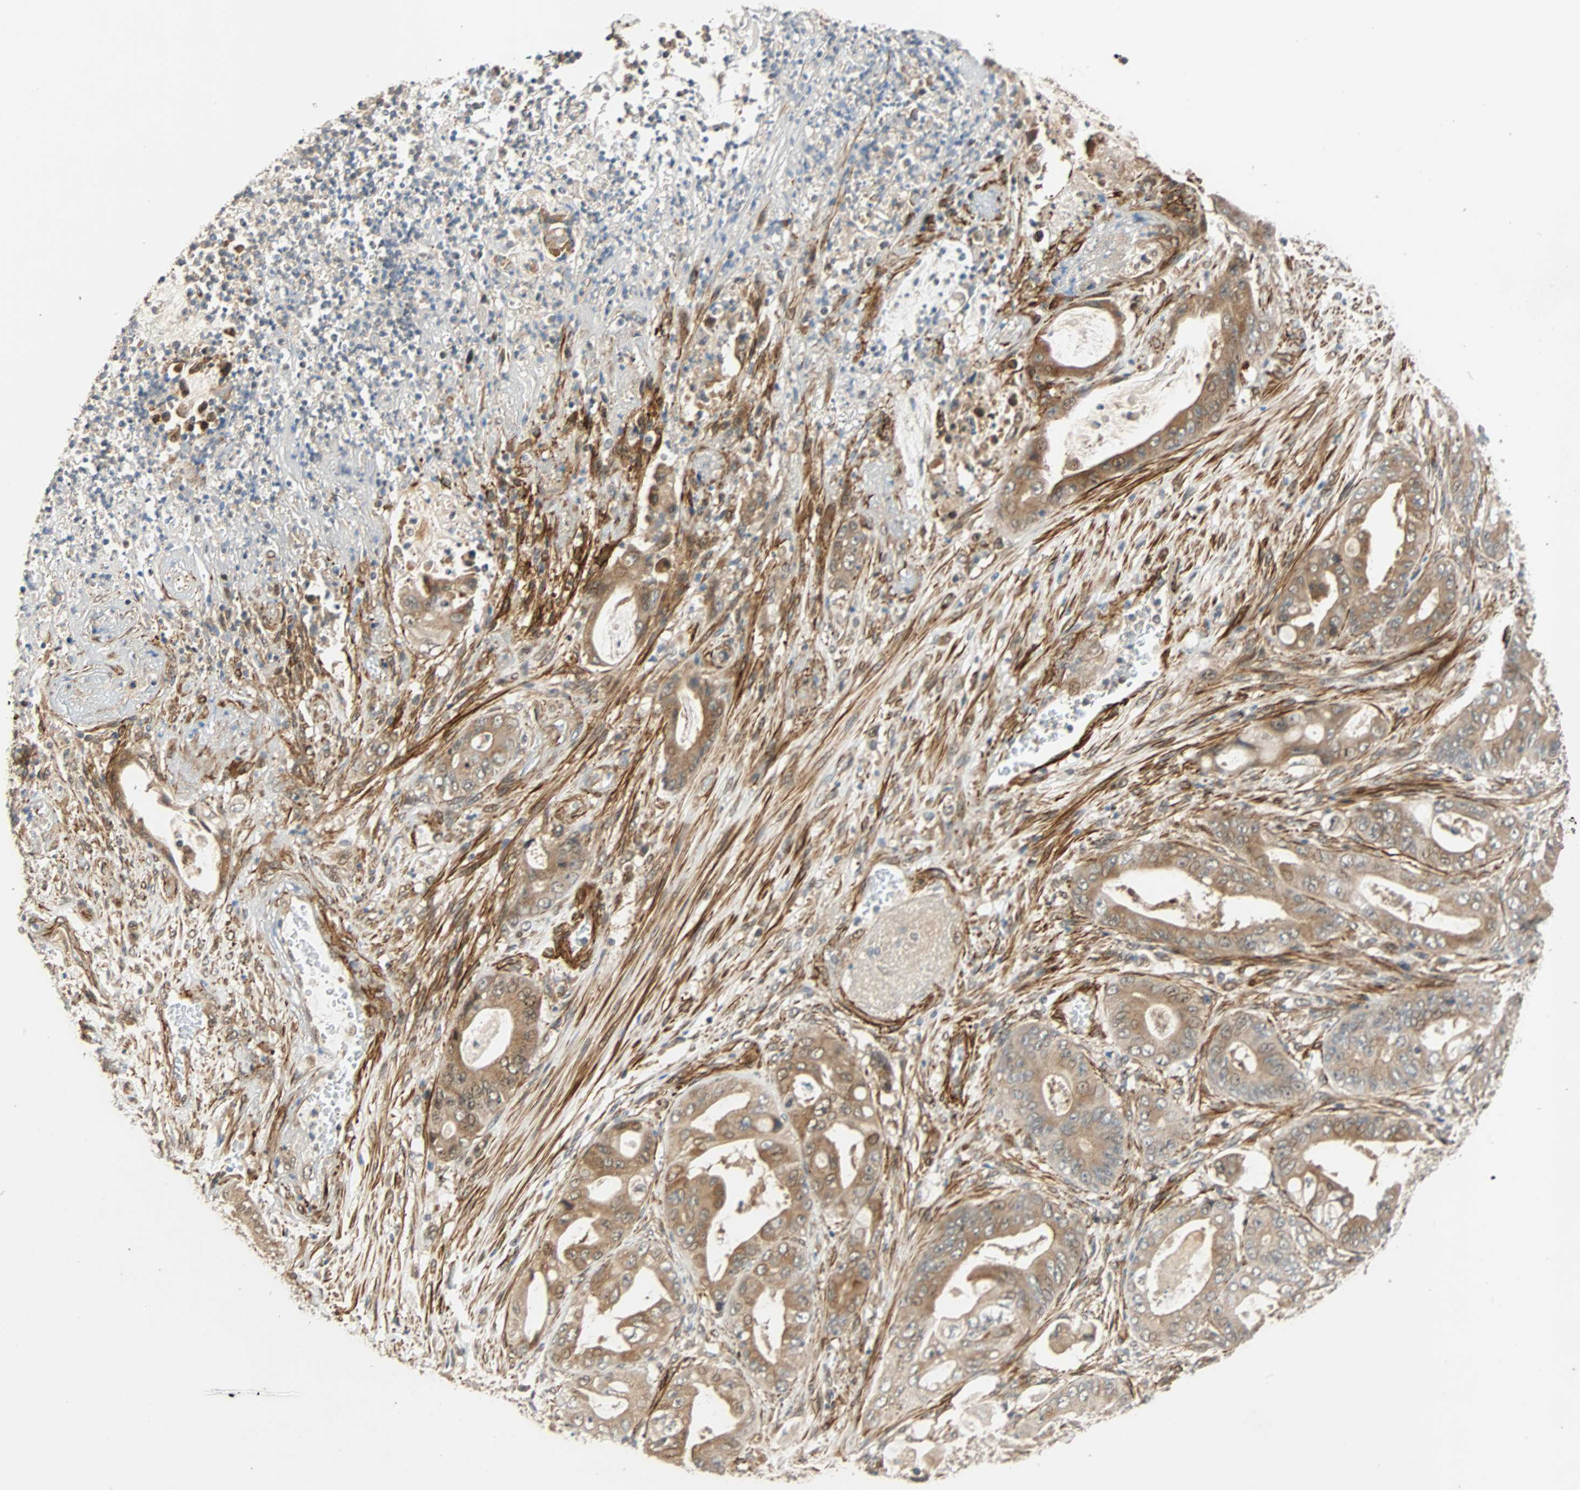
{"staining": {"intensity": "moderate", "quantity": "25%-75%", "location": "cytoplasmic/membranous"}, "tissue": "stomach cancer", "cell_type": "Tumor cells", "image_type": "cancer", "snomed": [{"axis": "morphology", "description": "Adenocarcinoma, NOS"}, {"axis": "topography", "description": "Stomach"}], "caption": "Stomach cancer (adenocarcinoma) stained with a brown dye demonstrates moderate cytoplasmic/membranous positive positivity in about 25%-75% of tumor cells.", "gene": "QSER1", "patient": {"sex": "female", "age": 73}}